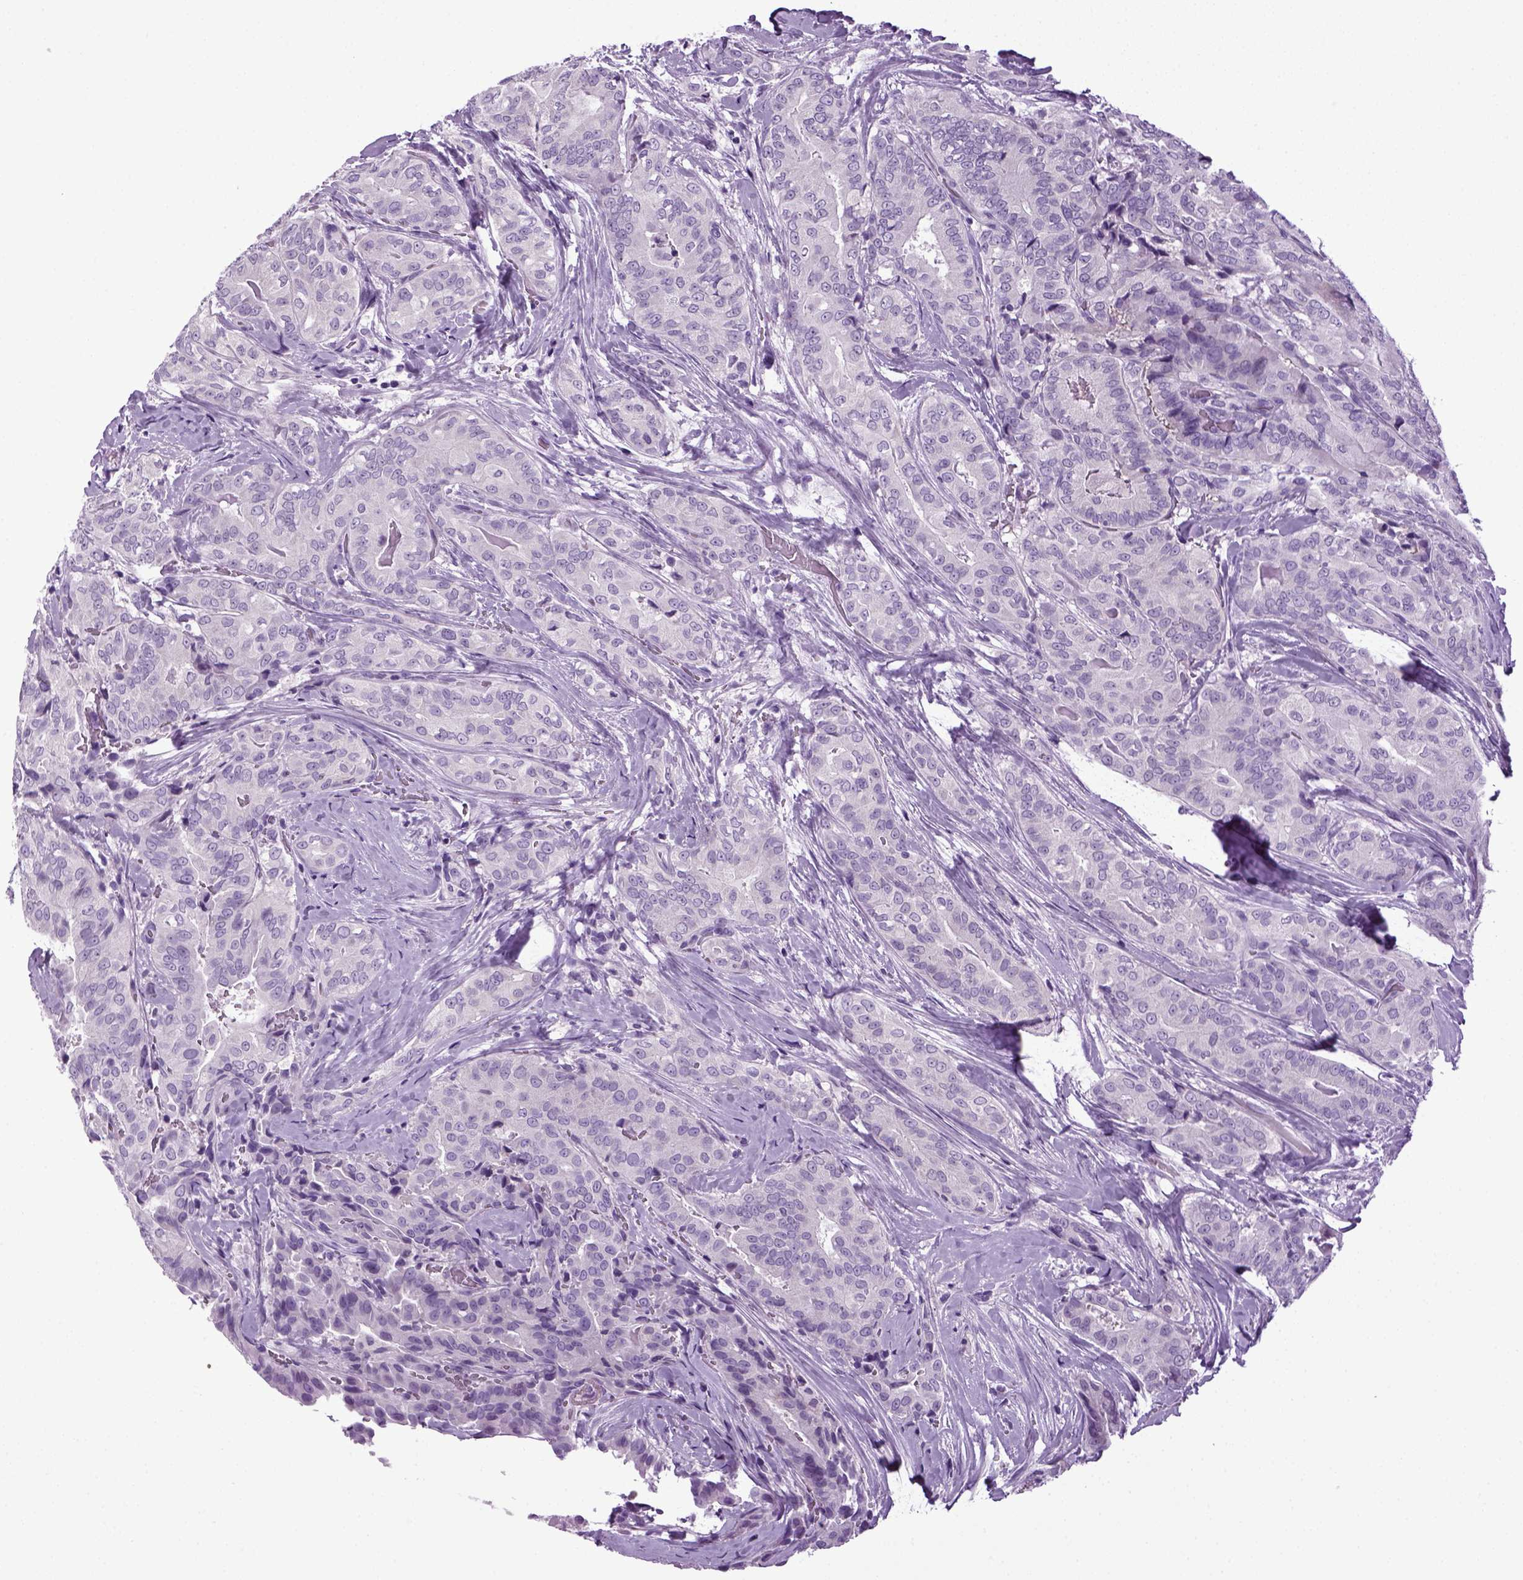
{"staining": {"intensity": "negative", "quantity": "none", "location": "none"}, "tissue": "thyroid cancer", "cell_type": "Tumor cells", "image_type": "cancer", "snomed": [{"axis": "morphology", "description": "Papillary adenocarcinoma, NOS"}, {"axis": "topography", "description": "Thyroid gland"}], "caption": "Immunohistochemistry of thyroid papillary adenocarcinoma exhibits no expression in tumor cells.", "gene": "HMCN2", "patient": {"sex": "male", "age": 61}}